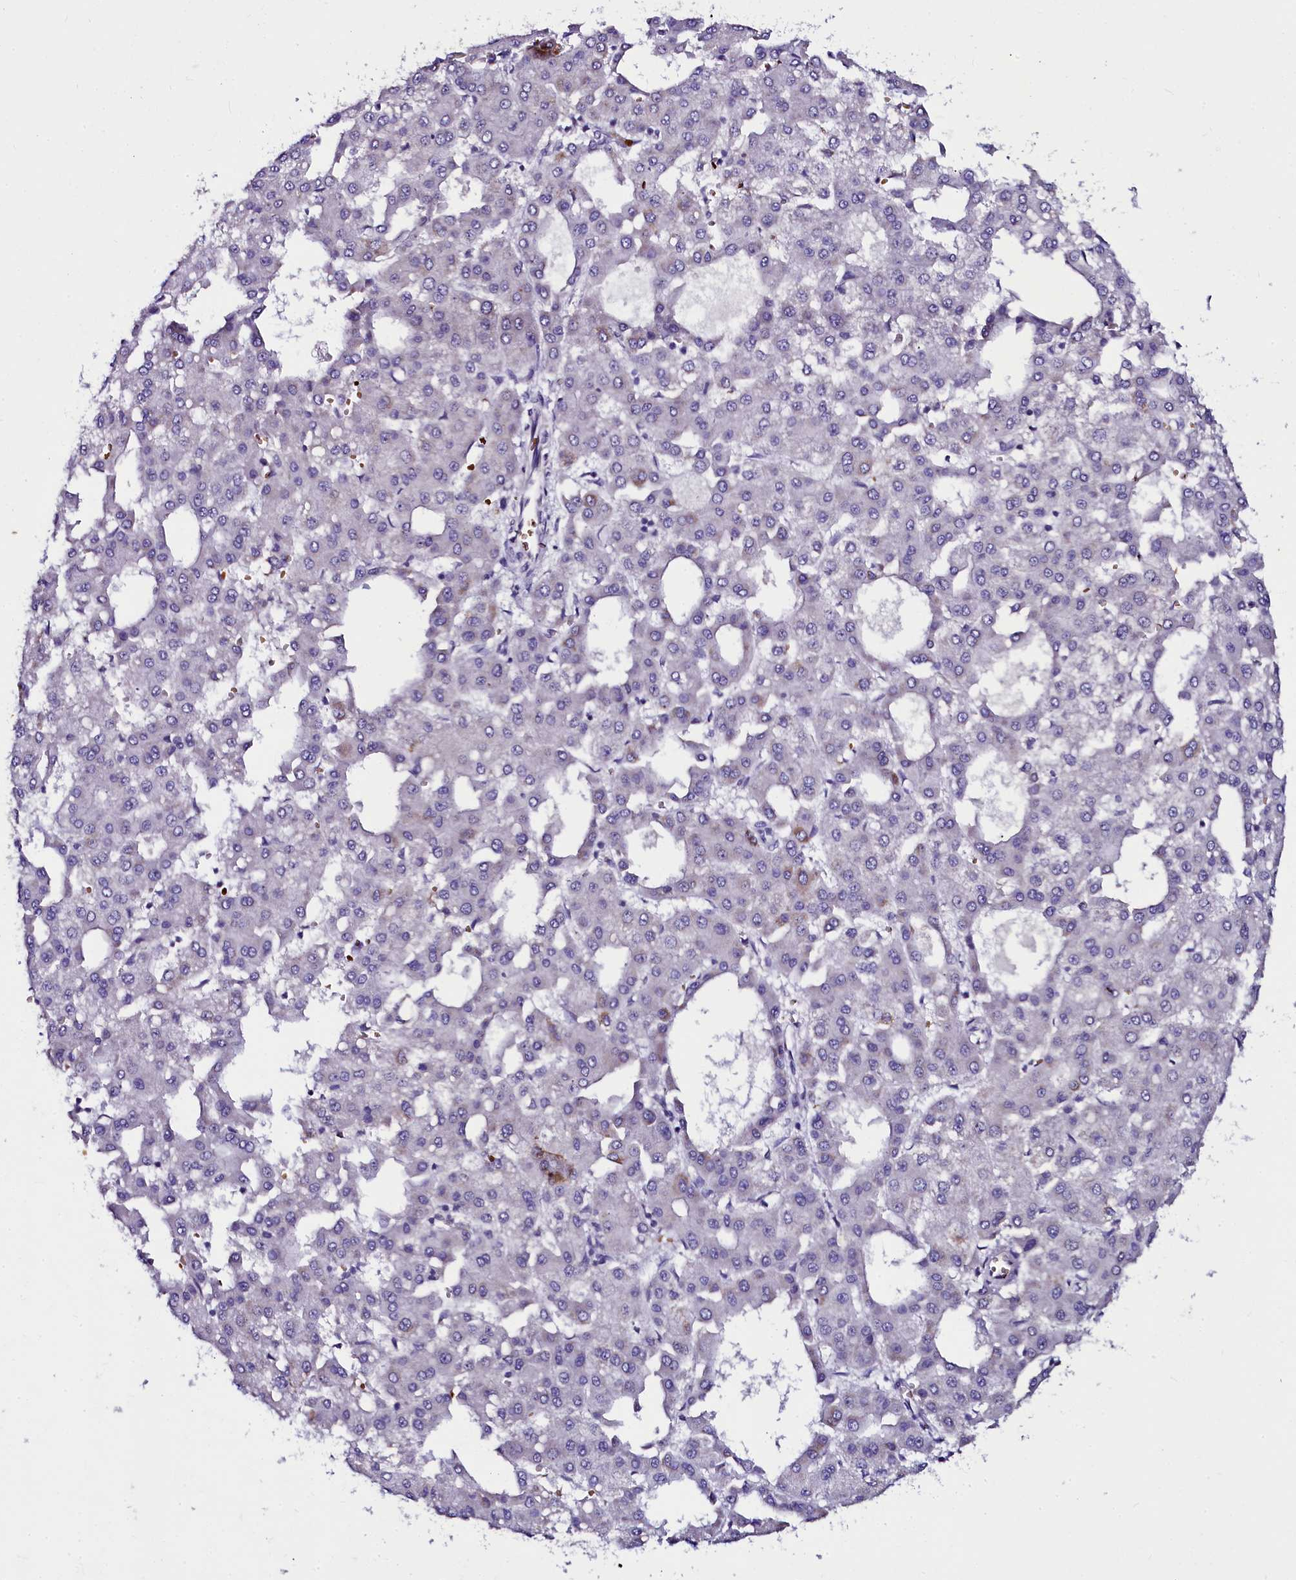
{"staining": {"intensity": "negative", "quantity": "none", "location": "none"}, "tissue": "liver cancer", "cell_type": "Tumor cells", "image_type": "cancer", "snomed": [{"axis": "morphology", "description": "Carcinoma, Hepatocellular, NOS"}, {"axis": "topography", "description": "Liver"}], "caption": "DAB (3,3'-diaminobenzidine) immunohistochemical staining of liver cancer (hepatocellular carcinoma) exhibits no significant staining in tumor cells.", "gene": "CTDSPL2", "patient": {"sex": "male", "age": 47}}